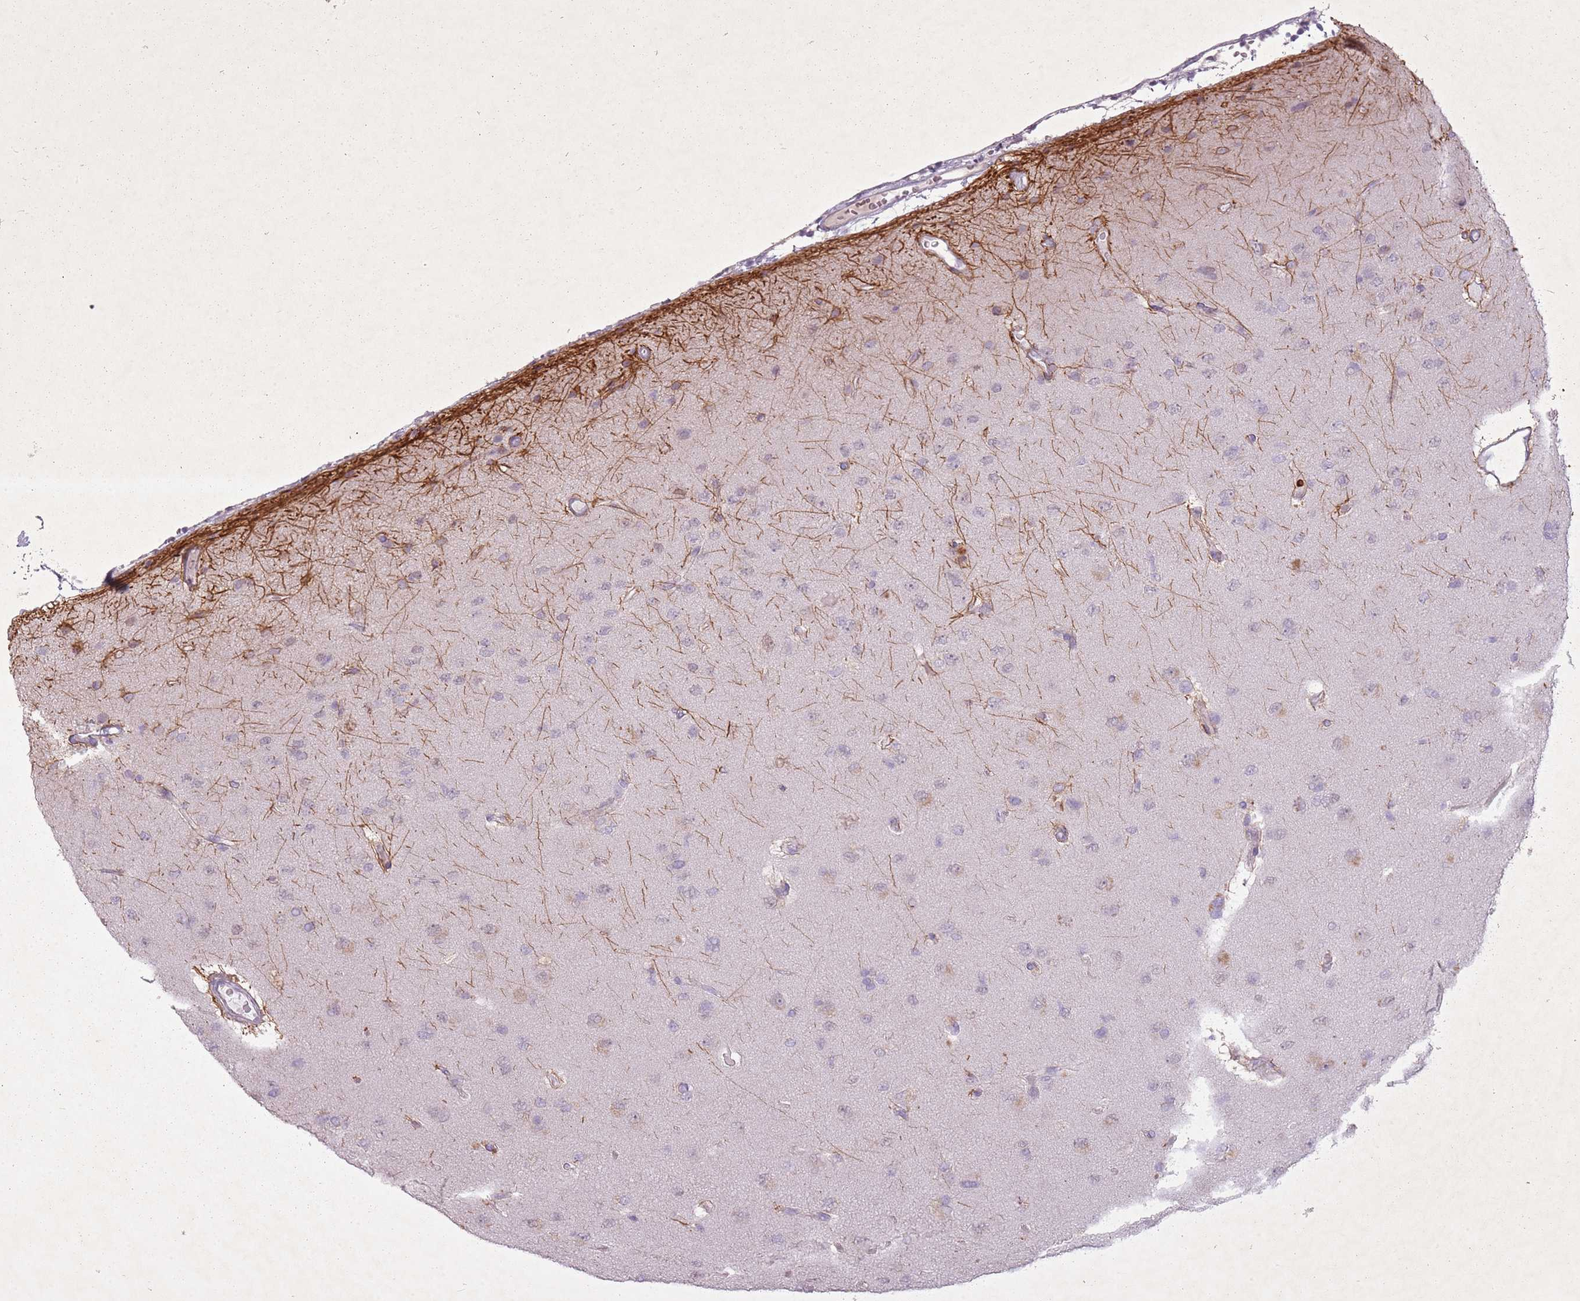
{"staining": {"intensity": "negative", "quantity": "none", "location": "none"}, "tissue": "glioma", "cell_type": "Tumor cells", "image_type": "cancer", "snomed": [{"axis": "morphology", "description": "Glioma, malignant, High grade"}, {"axis": "topography", "description": "Brain"}], "caption": "Tumor cells show no significant staining in high-grade glioma (malignant).", "gene": "FAM43B", "patient": {"sex": "male", "age": 77}}